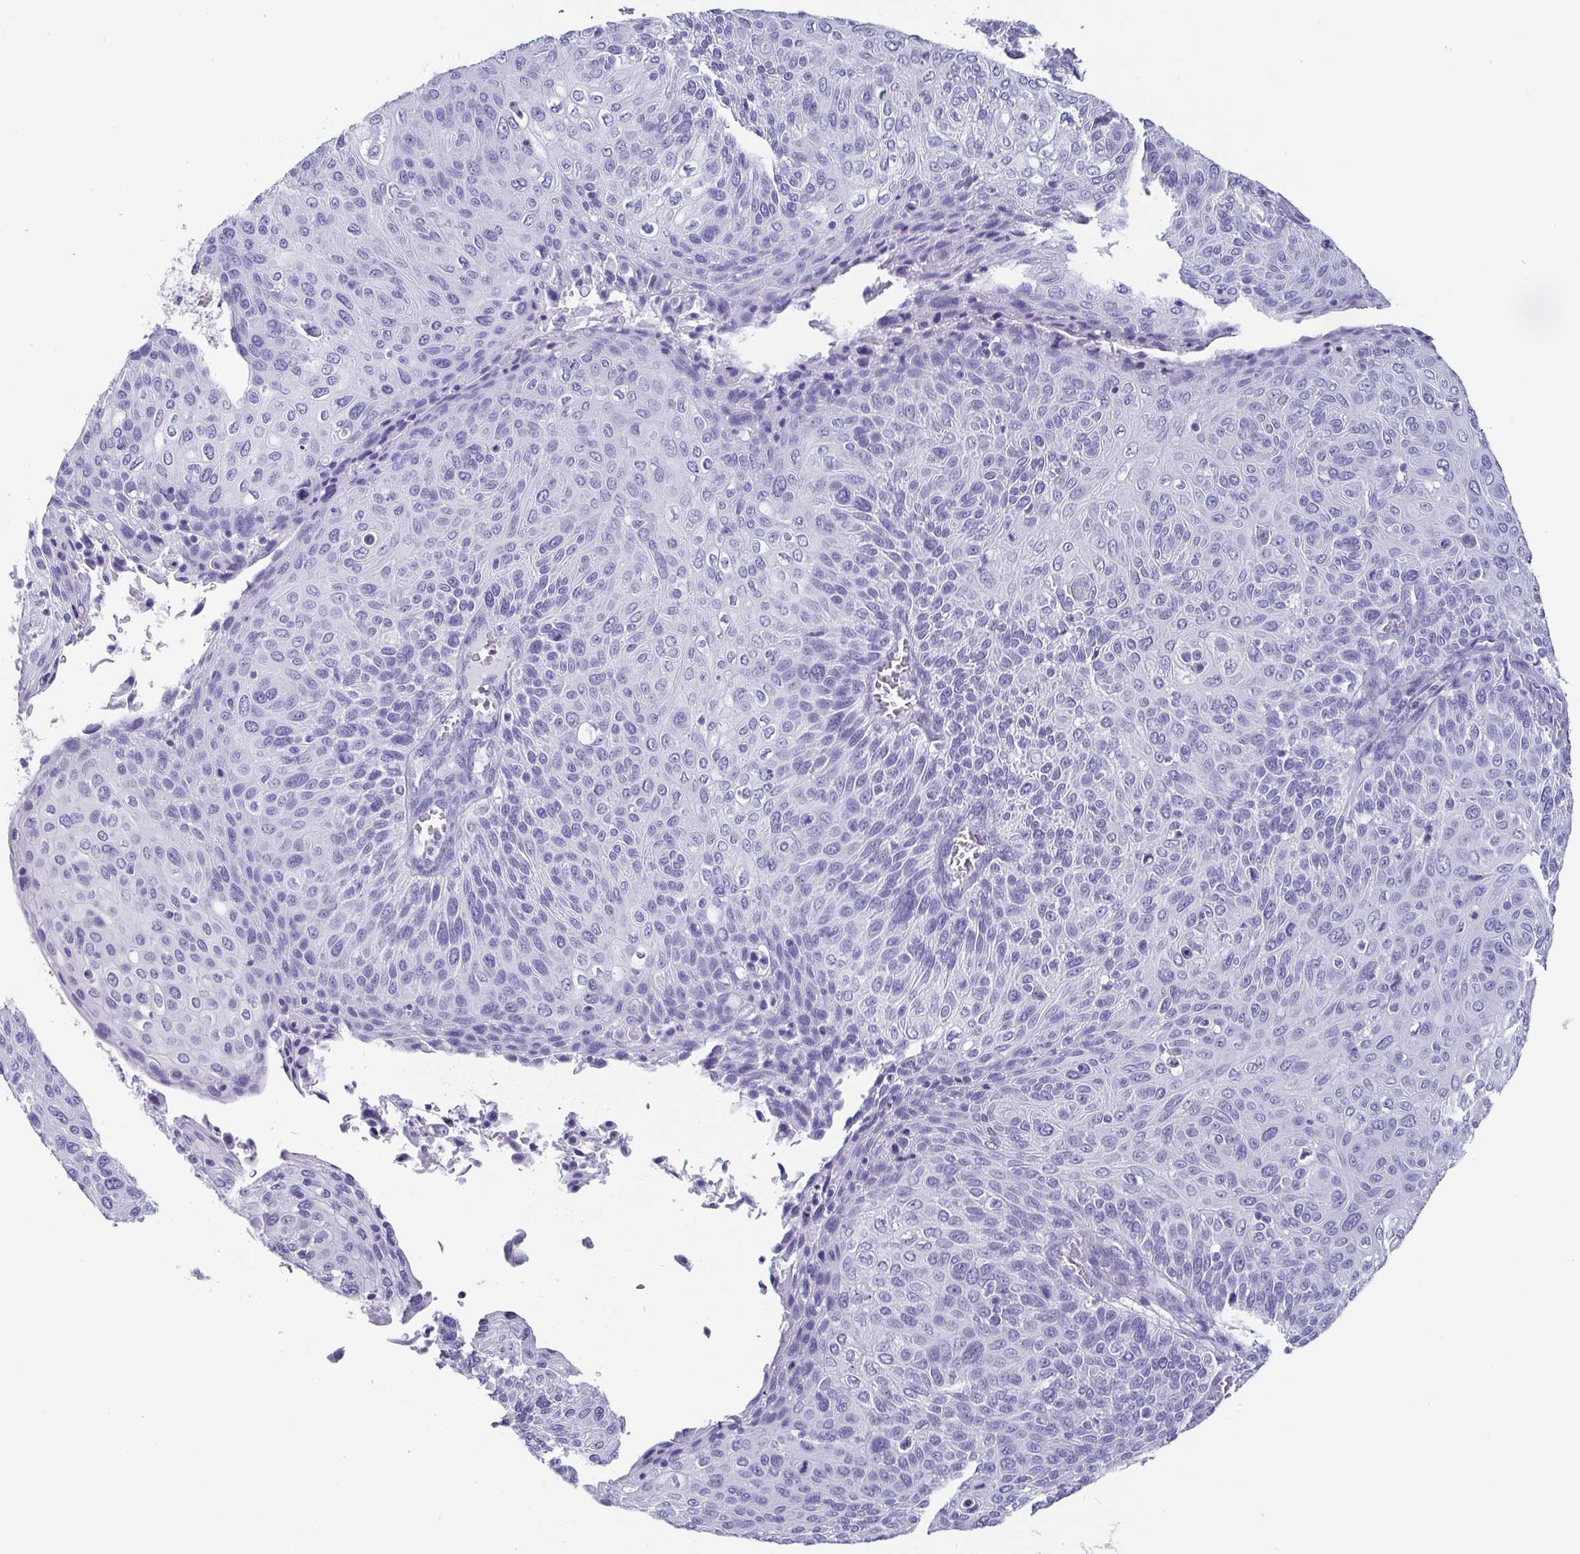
{"staining": {"intensity": "negative", "quantity": "none", "location": "none"}, "tissue": "cervical cancer", "cell_type": "Tumor cells", "image_type": "cancer", "snomed": [{"axis": "morphology", "description": "Squamous cell carcinoma, NOS"}, {"axis": "topography", "description": "Cervix"}], "caption": "This is an IHC image of human cervical cancer (squamous cell carcinoma). There is no positivity in tumor cells.", "gene": "SCGN", "patient": {"sex": "female", "age": 31}}